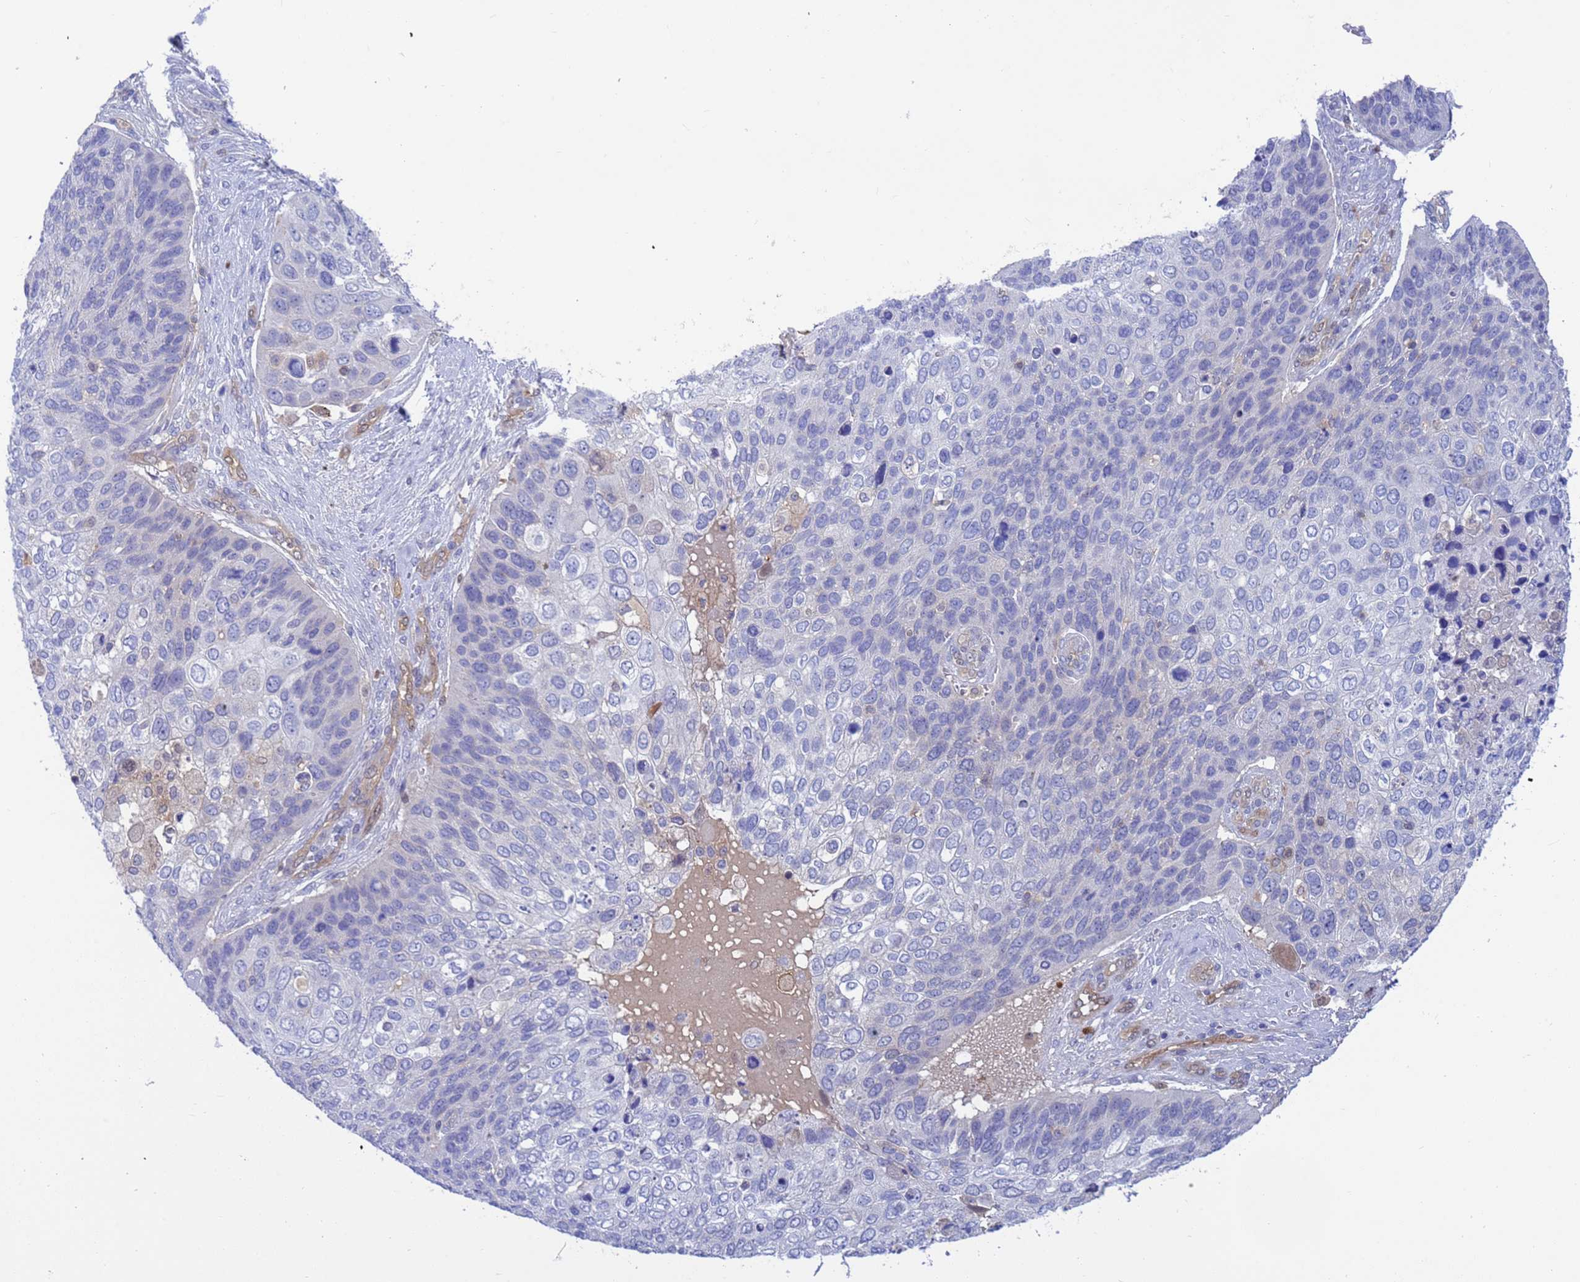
{"staining": {"intensity": "negative", "quantity": "none", "location": "none"}, "tissue": "skin cancer", "cell_type": "Tumor cells", "image_type": "cancer", "snomed": [{"axis": "morphology", "description": "Basal cell carcinoma"}, {"axis": "topography", "description": "Skin"}], "caption": "High power microscopy histopathology image of an immunohistochemistry (IHC) micrograph of skin cancer (basal cell carcinoma), revealing no significant staining in tumor cells.", "gene": "FOXRED1", "patient": {"sex": "female", "age": 74}}